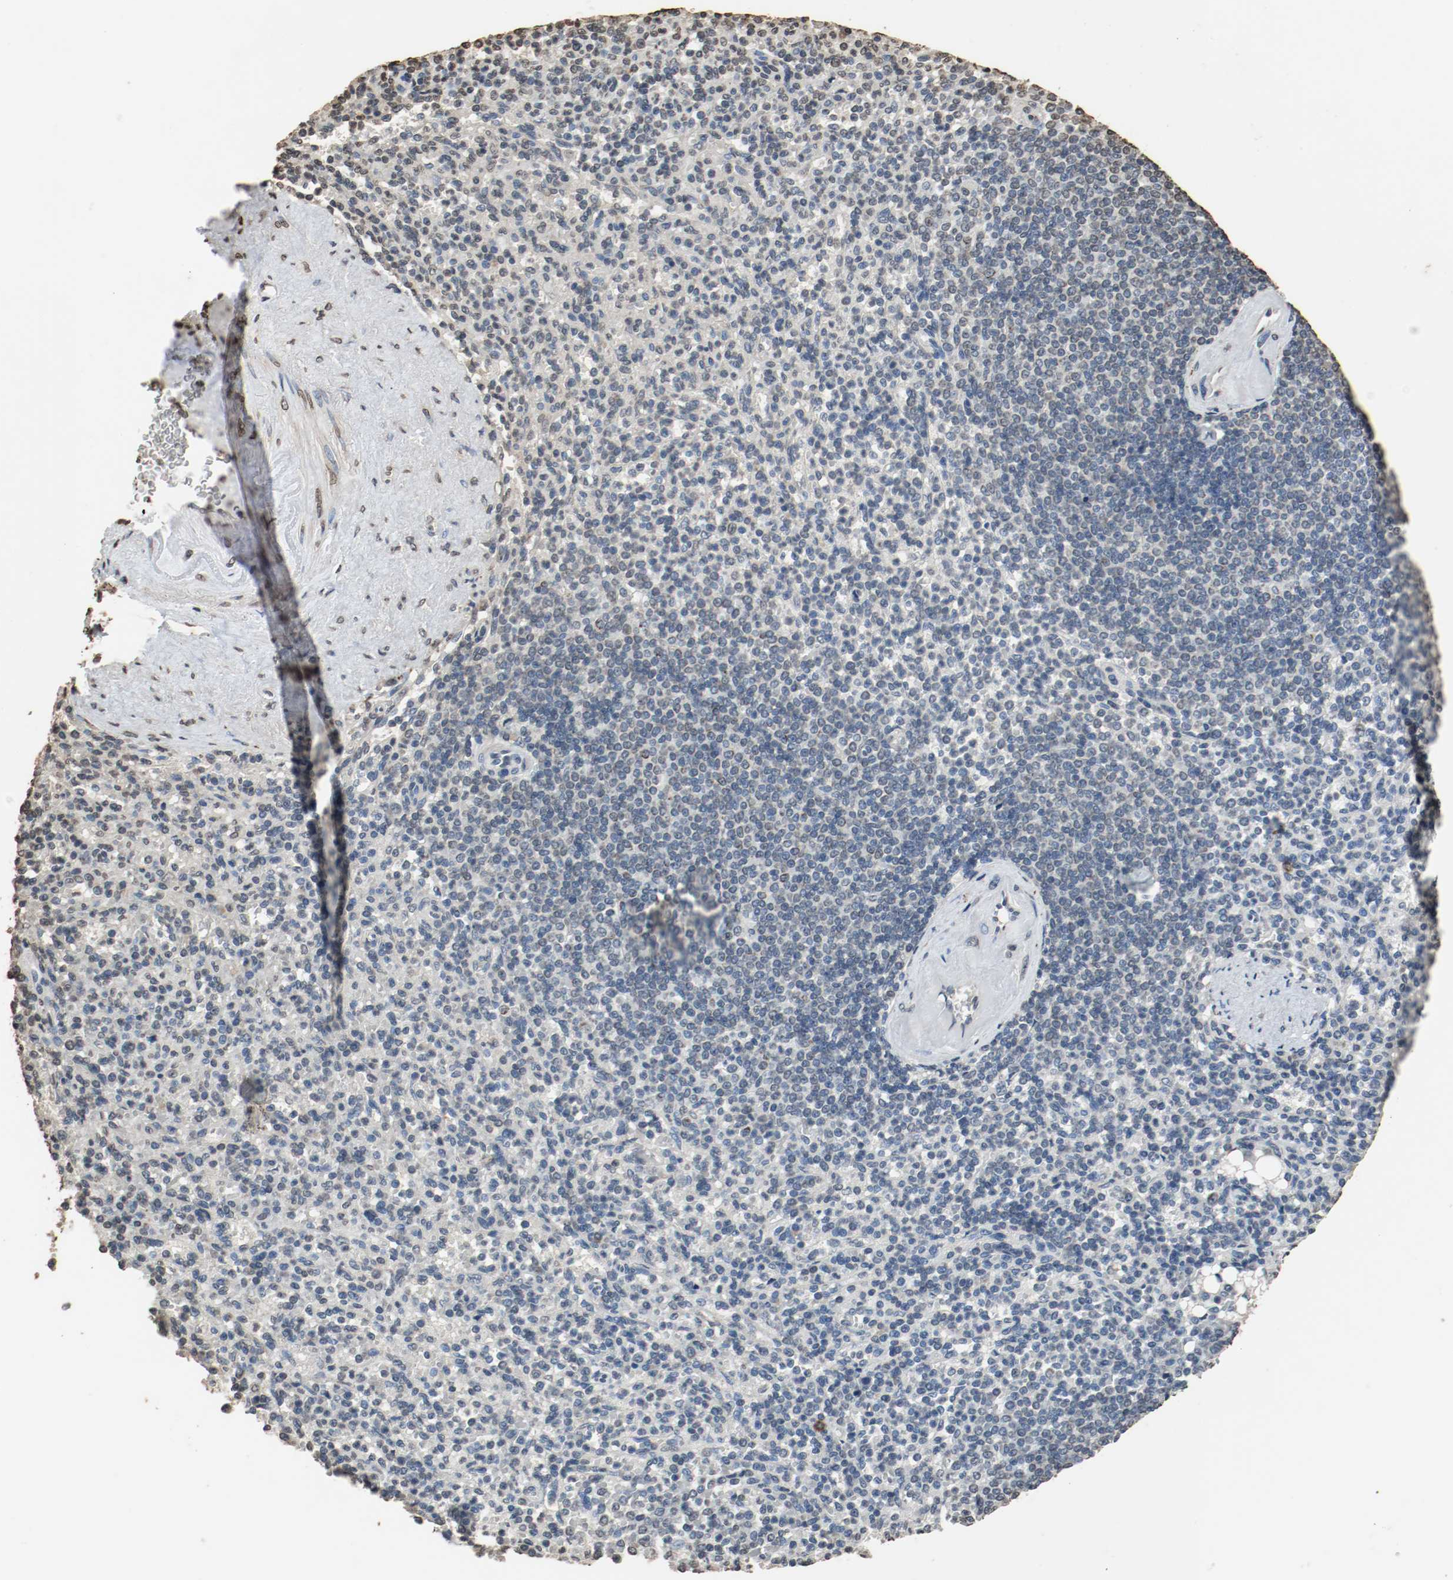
{"staining": {"intensity": "negative", "quantity": "none", "location": "none"}, "tissue": "spleen", "cell_type": "Cells in red pulp", "image_type": "normal", "snomed": [{"axis": "morphology", "description": "Normal tissue, NOS"}, {"axis": "topography", "description": "Spleen"}], "caption": "The histopathology image shows no significant staining in cells in red pulp of spleen.", "gene": "RTN4", "patient": {"sex": "female", "age": 74}}